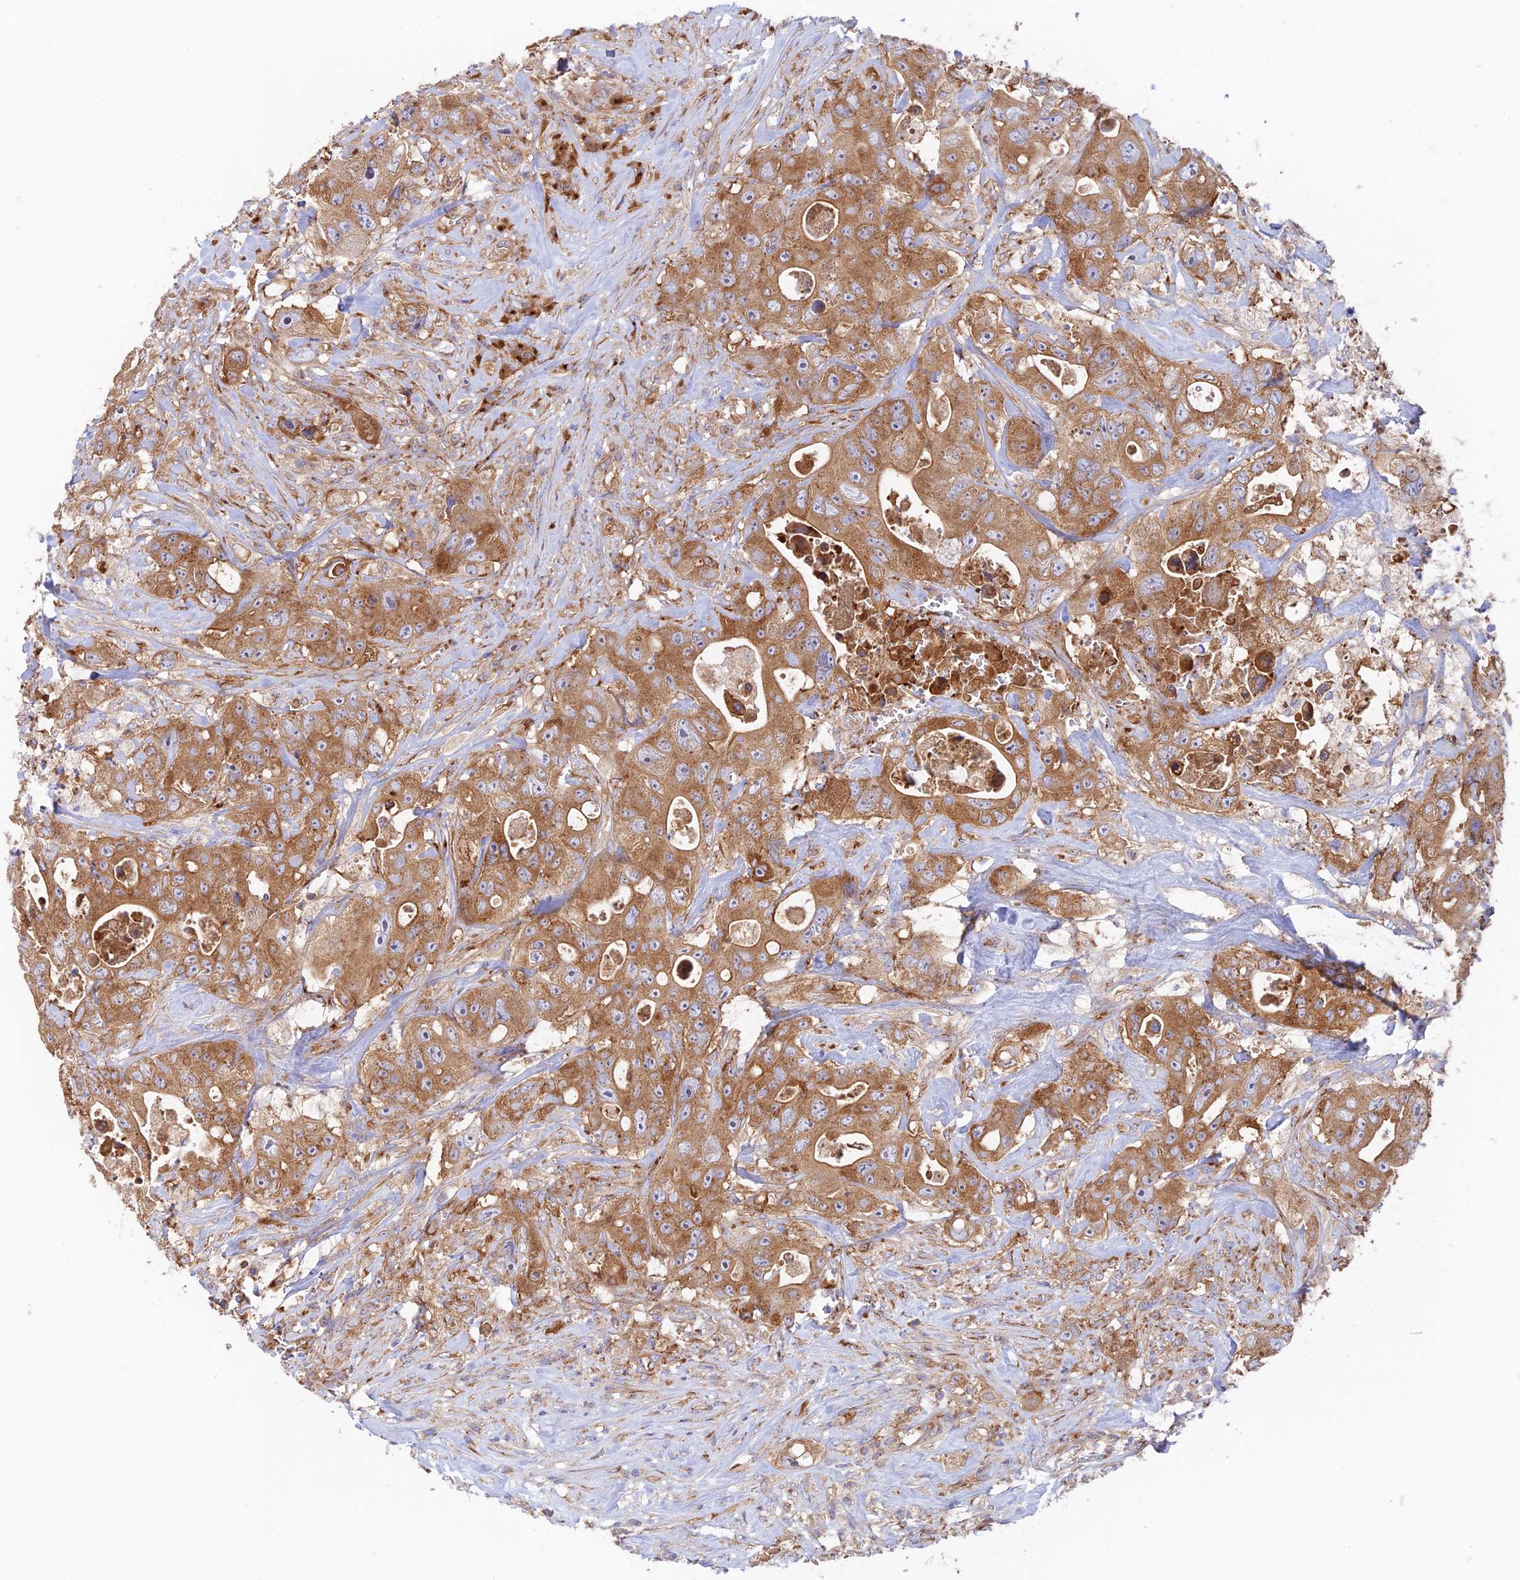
{"staining": {"intensity": "moderate", "quantity": ">75%", "location": "cytoplasmic/membranous"}, "tissue": "colorectal cancer", "cell_type": "Tumor cells", "image_type": "cancer", "snomed": [{"axis": "morphology", "description": "Adenocarcinoma, NOS"}, {"axis": "topography", "description": "Colon"}], "caption": "Colorectal adenocarcinoma tissue demonstrates moderate cytoplasmic/membranous staining in about >75% of tumor cells, visualized by immunohistochemistry.", "gene": "GOLGA3", "patient": {"sex": "female", "age": 46}}